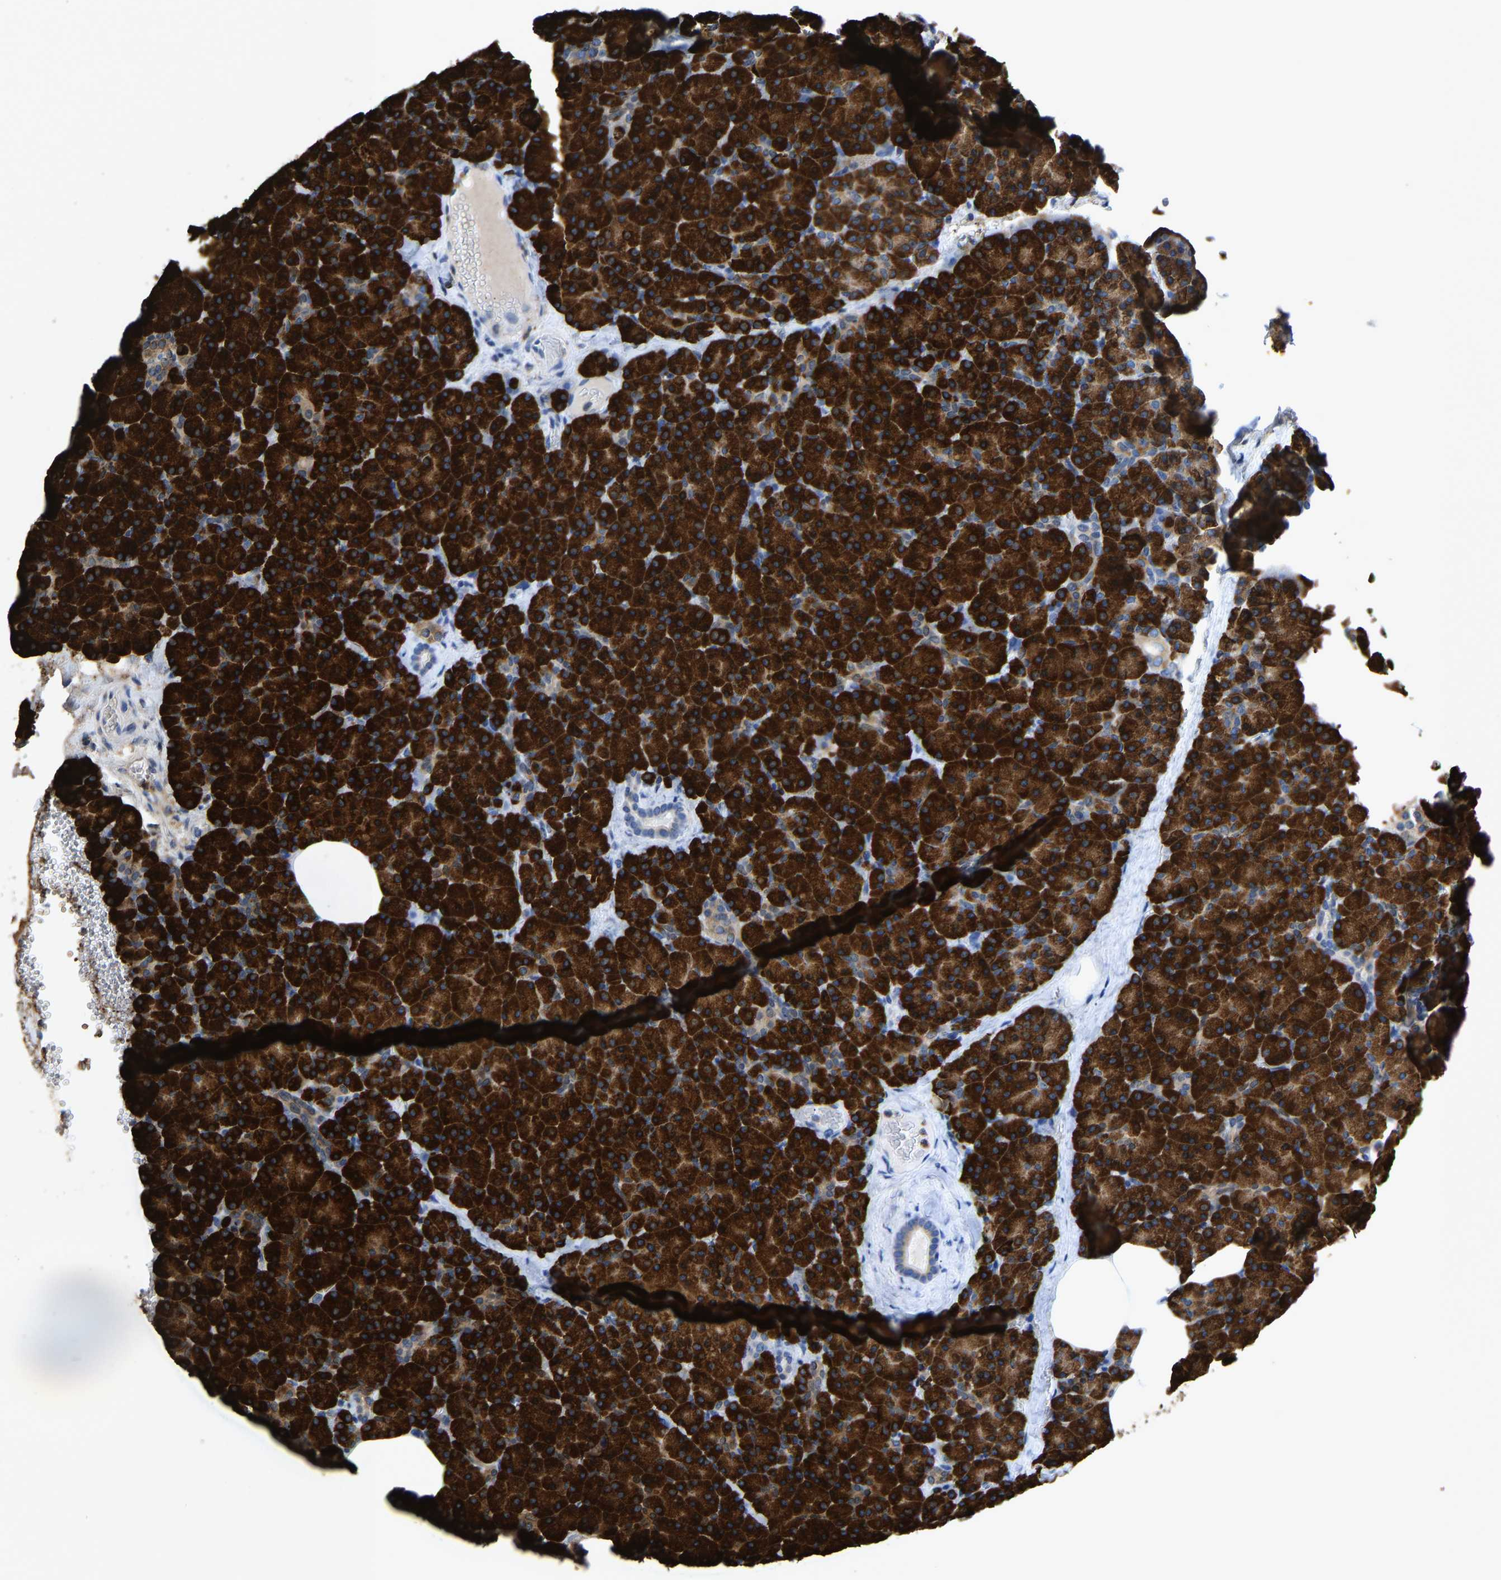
{"staining": {"intensity": "strong", "quantity": ">75%", "location": "cytoplasmic/membranous"}, "tissue": "pancreas", "cell_type": "Exocrine glandular cells", "image_type": "normal", "snomed": [{"axis": "morphology", "description": "Normal tissue, NOS"}, {"axis": "morphology", "description": "Carcinoid, malignant, NOS"}, {"axis": "topography", "description": "Pancreas"}], "caption": "This histopathology image reveals normal pancreas stained with immunohistochemistry to label a protein in brown. The cytoplasmic/membranous of exocrine glandular cells show strong positivity for the protein. Nuclei are counter-stained blue.", "gene": "P4HB", "patient": {"sex": "female", "age": 35}}